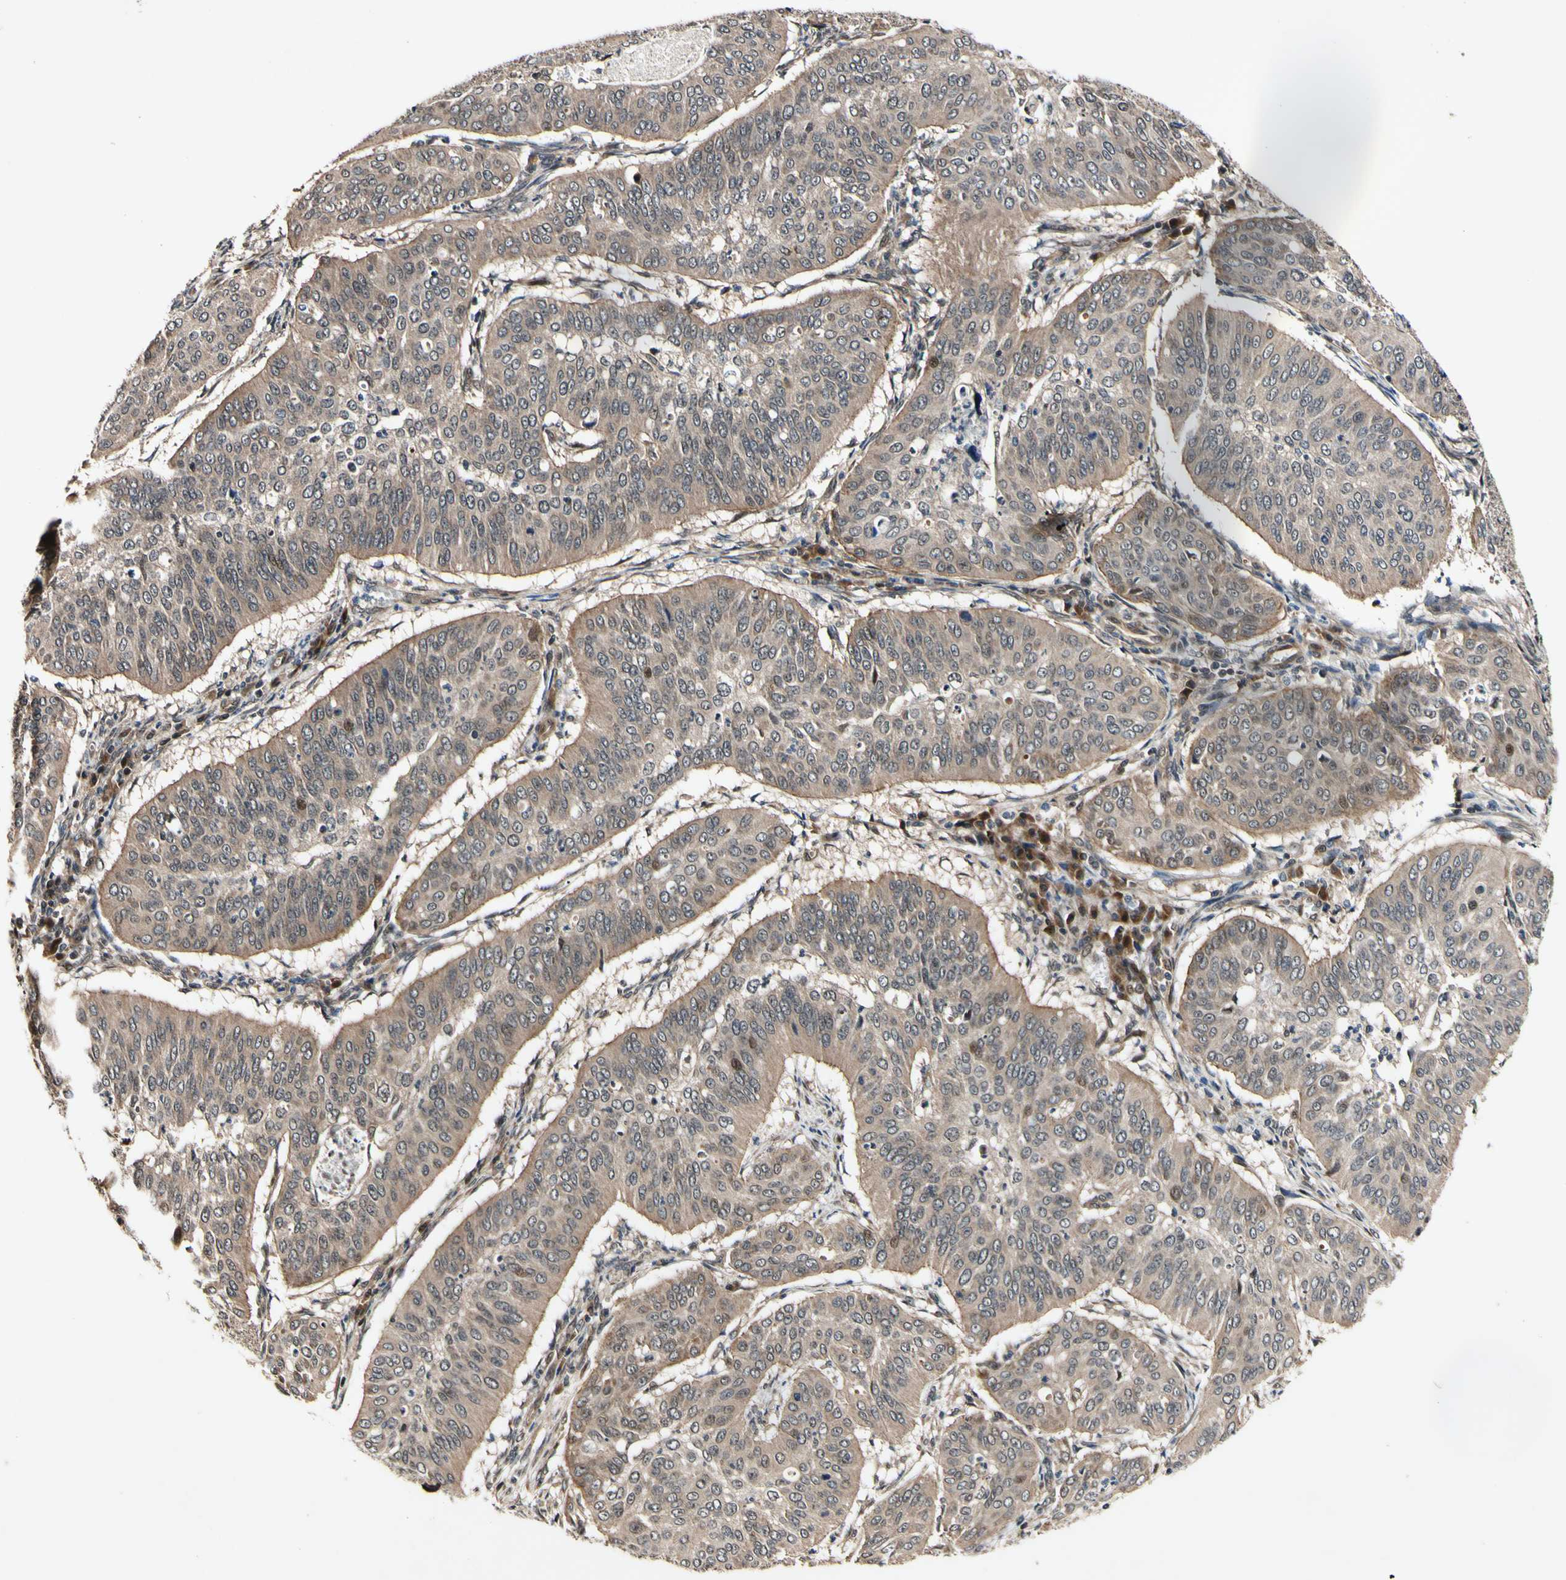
{"staining": {"intensity": "moderate", "quantity": ">75%", "location": "cytoplasmic/membranous"}, "tissue": "cervical cancer", "cell_type": "Tumor cells", "image_type": "cancer", "snomed": [{"axis": "morphology", "description": "Normal tissue, NOS"}, {"axis": "morphology", "description": "Squamous cell carcinoma, NOS"}, {"axis": "topography", "description": "Cervix"}], "caption": "Immunohistochemistry (IHC) histopathology image of neoplastic tissue: cervical cancer (squamous cell carcinoma) stained using immunohistochemistry (IHC) demonstrates medium levels of moderate protein expression localized specifically in the cytoplasmic/membranous of tumor cells, appearing as a cytoplasmic/membranous brown color.", "gene": "CSNK1E", "patient": {"sex": "female", "age": 39}}